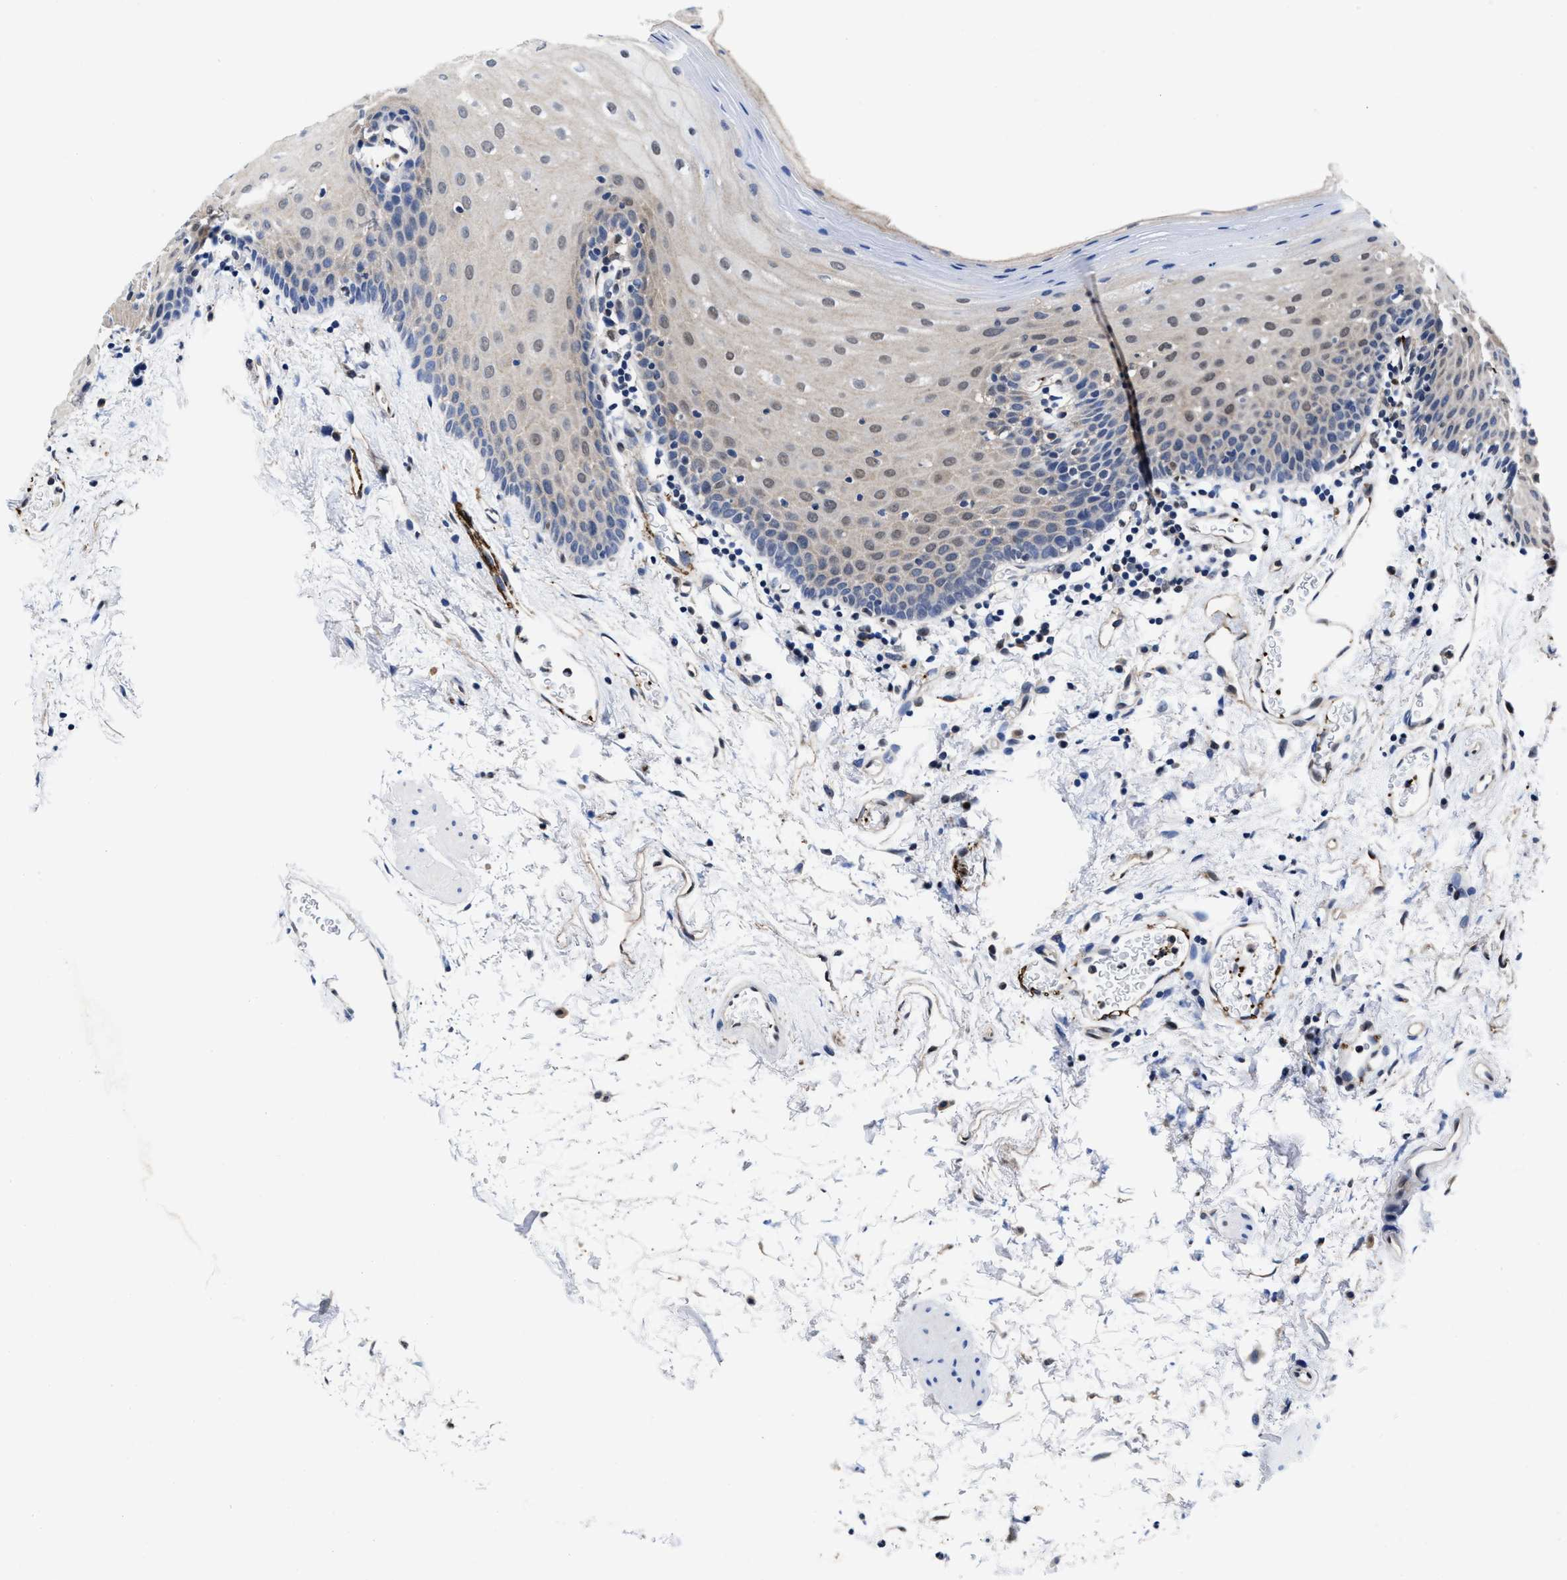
{"staining": {"intensity": "negative", "quantity": "none", "location": "none"}, "tissue": "oral mucosa", "cell_type": "Squamous epithelial cells", "image_type": "normal", "snomed": [{"axis": "morphology", "description": "Normal tissue, NOS"}, {"axis": "topography", "description": "Oral tissue"}], "caption": "A high-resolution image shows immunohistochemistry staining of unremarkable oral mucosa, which displays no significant expression in squamous epithelial cells.", "gene": "ACLY", "patient": {"sex": "male", "age": 66}}